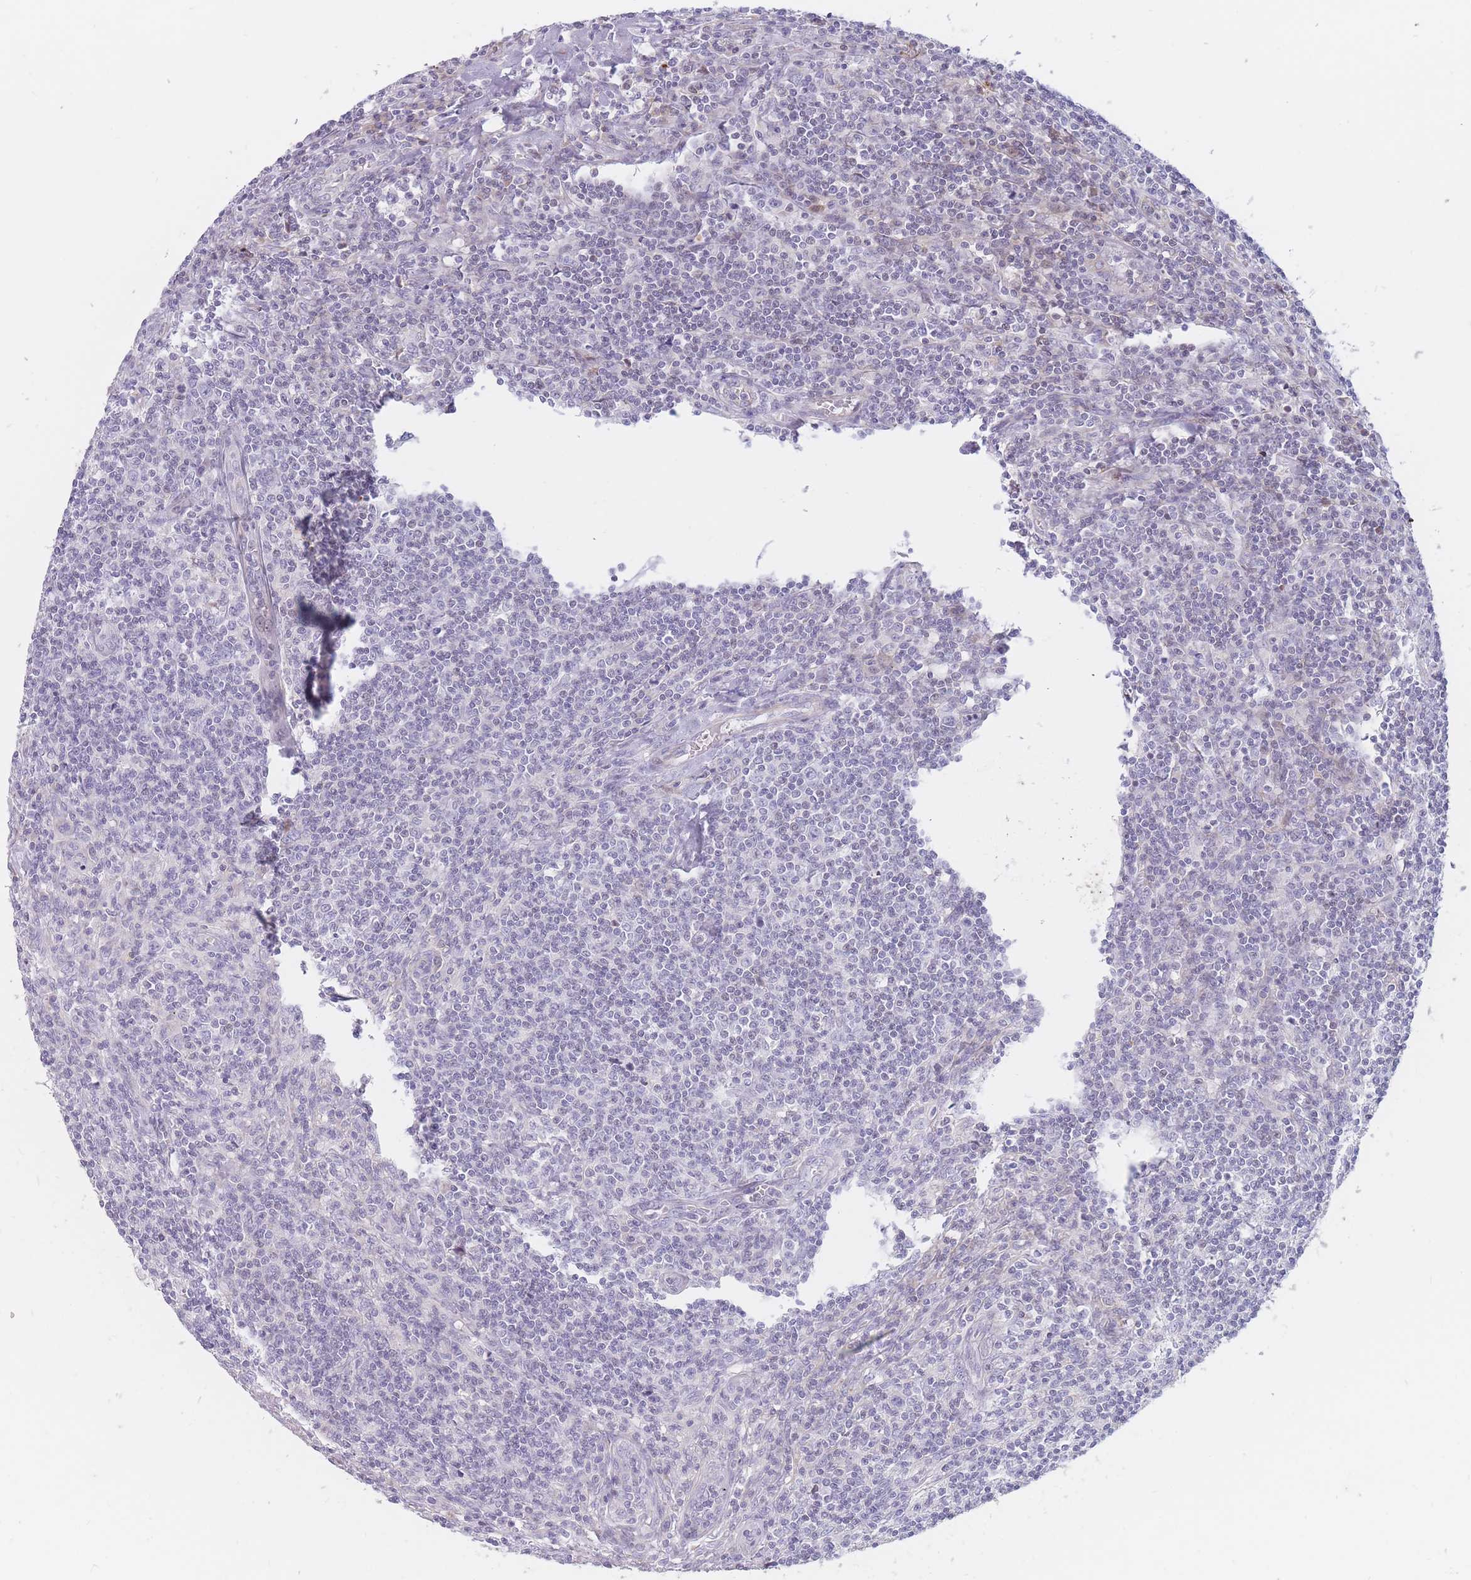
{"staining": {"intensity": "negative", "quantity": "none", "location": "none"}, "tissue": "lymphoma", "cell_type": "Tumor cells", "image_type": "cancer", "snomed": [{"axis": "morphology", "description": "Hodgkin's disease, NOS"}, {"axis": "topography", "description": "Lymph node"}], "caption": "Tumor cells show no significant protein staining in lymphoma.", "gene": "PTGDR", "patient": {"sex": "male", "age": 83}}